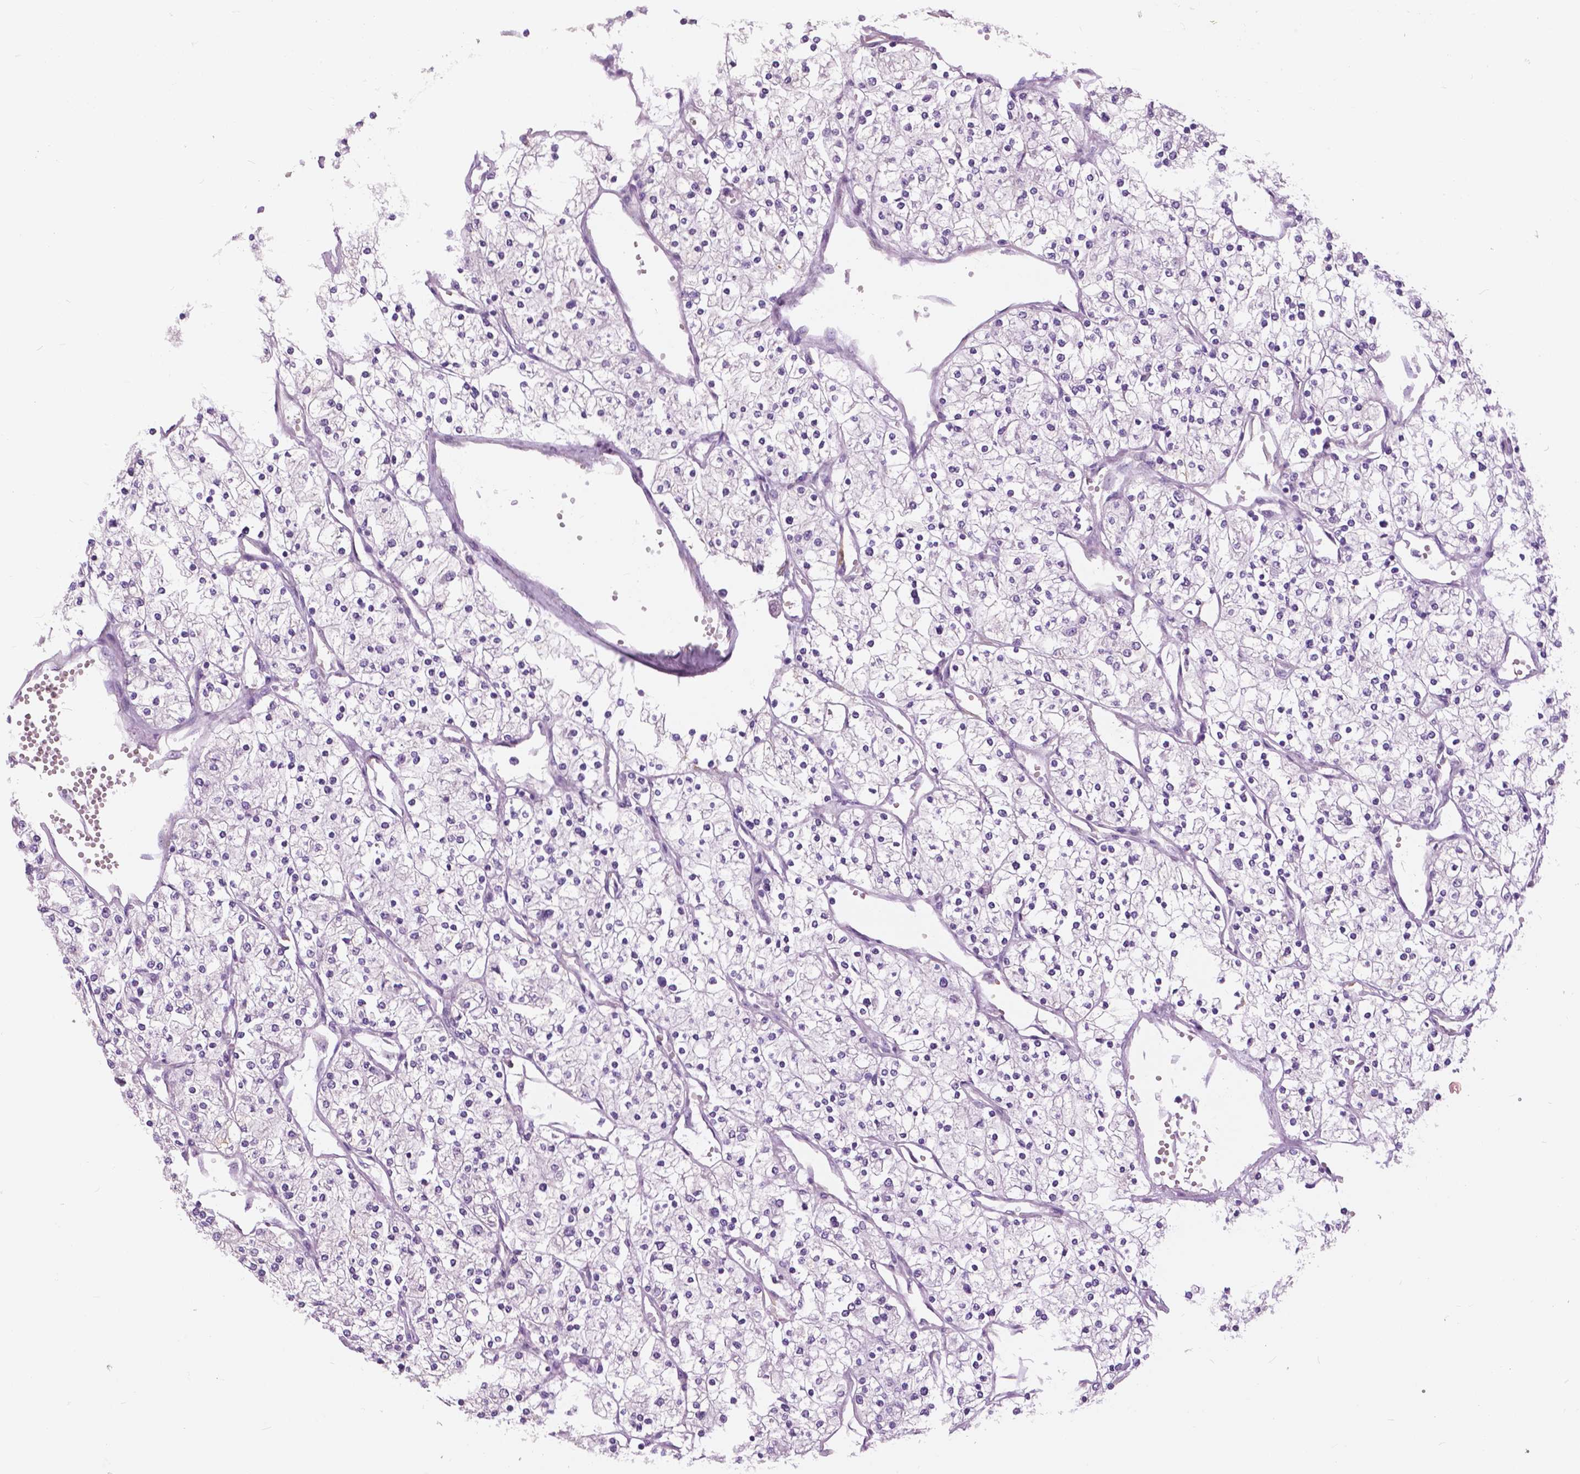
{"staining": {"intensity": "negative", "quantity": "none", "location": "none"}, "tissue": "renal cancer", "cell_type": "Tumor cells", "image_type": "cancer", "snomed": [{"axis": "morphology", "description": "Adenocarcinoma, NOS"}, {"axis": "topography", "description": "Kidney"}], "caption": "Human renal cancer (adenocarcinoma) stained for a protein using immunohistochemistry (IHC) shows no positivity in tumor cells.", "gene": "SERPINI1", "patient": {"sex": "male", "age": 80}}